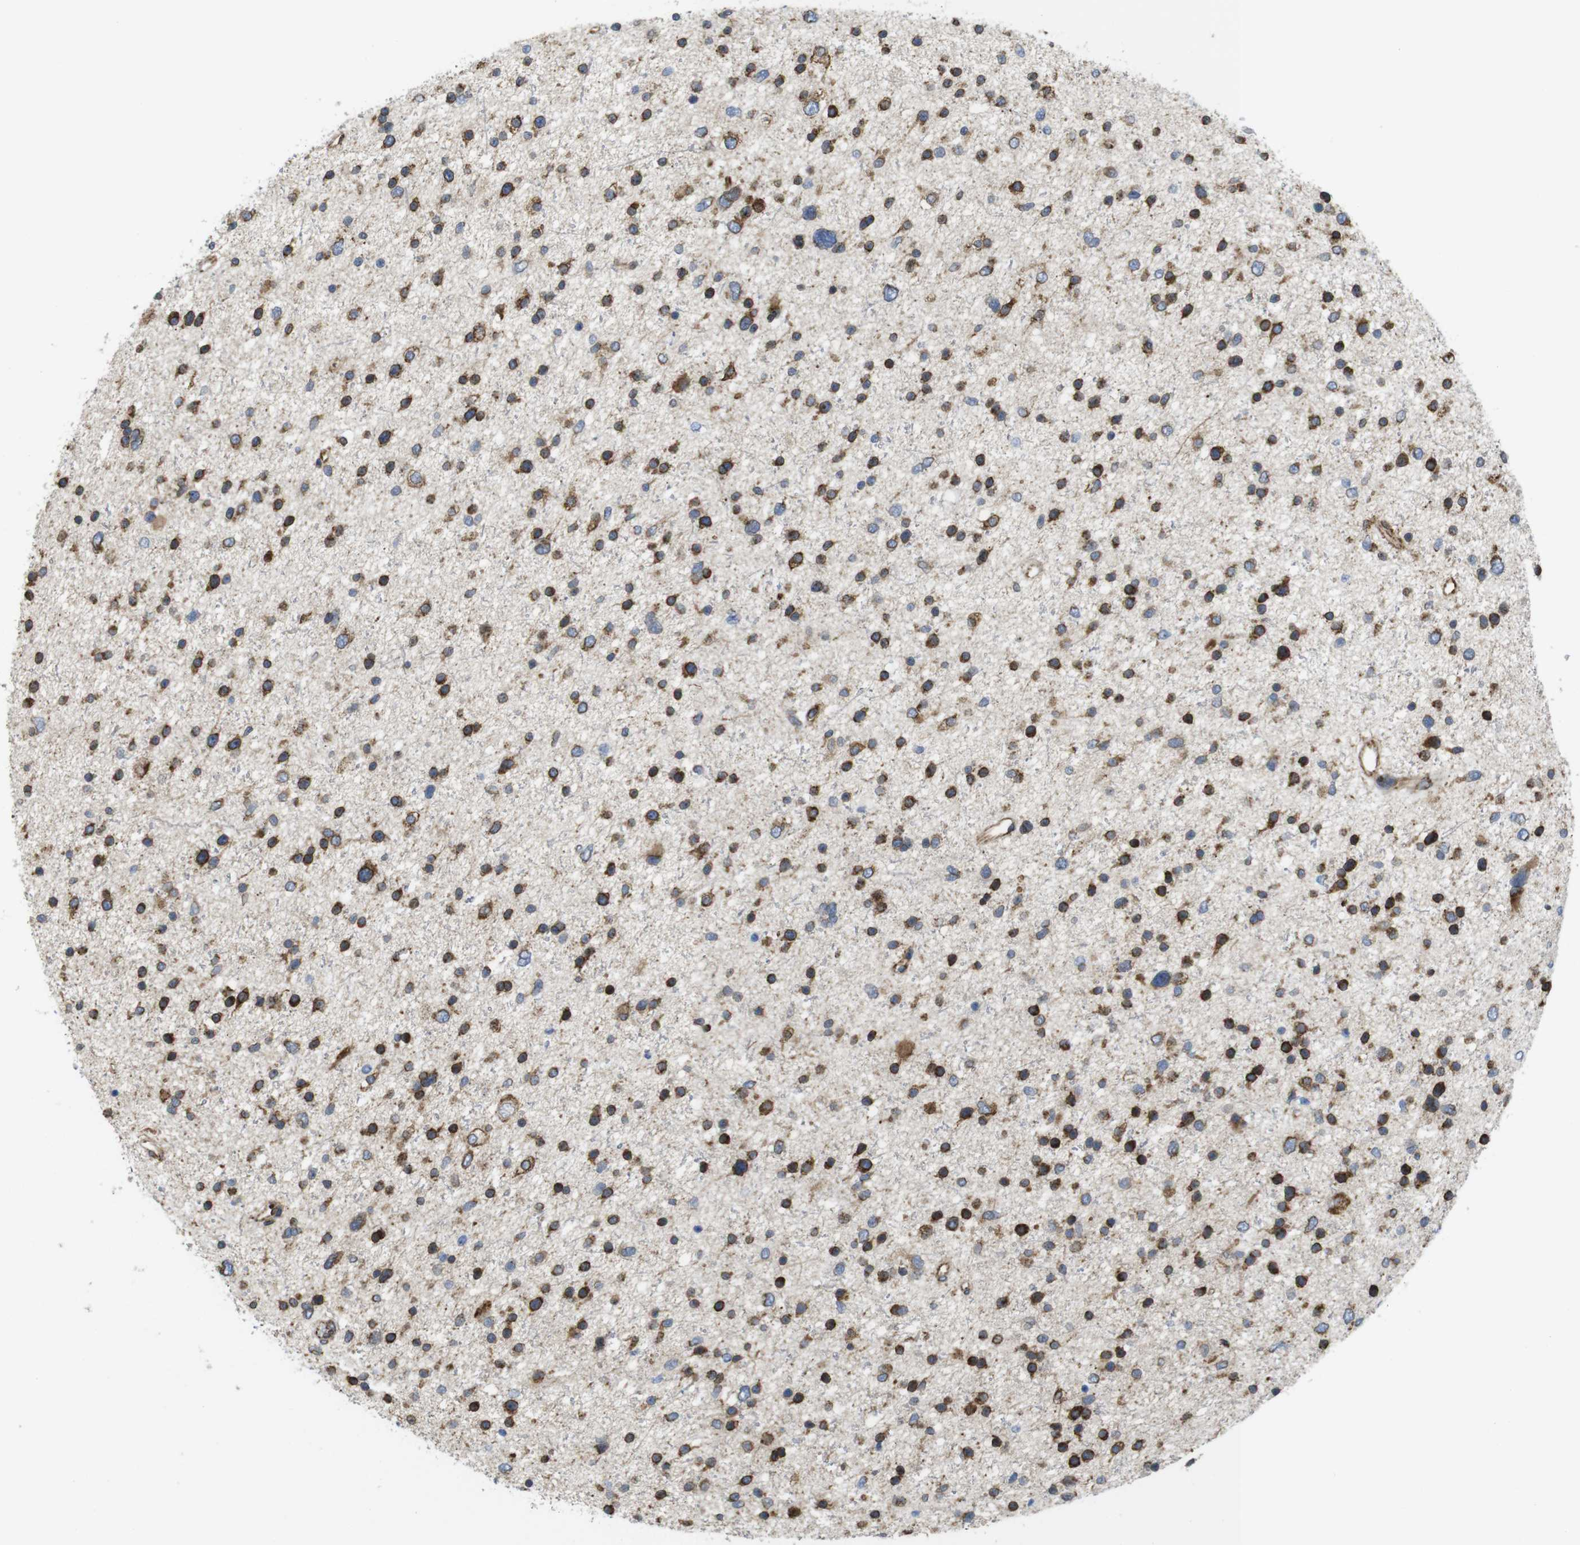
{"staining": {"intensity": "moderate", "quantity": ">75%", "location": "cytoplasmic/membranous"}, "tissue": "glioma", "cell_type": "Tumor cells", "image_type": "cancer", "snomed": [{"axis": "morphology", "description": "Glioma, malignant, Low grade"}, {"axis": "topography", "description": "Brain"}], "caption": "Malignant low-grade glioma was stained to show a protein in brown. There is medium levels of moderate cytoplasmic/membranous staining in about >75% of tumor cells.", "gene": "PCNX2", "patient": {"sex": "female", "age": 37}}